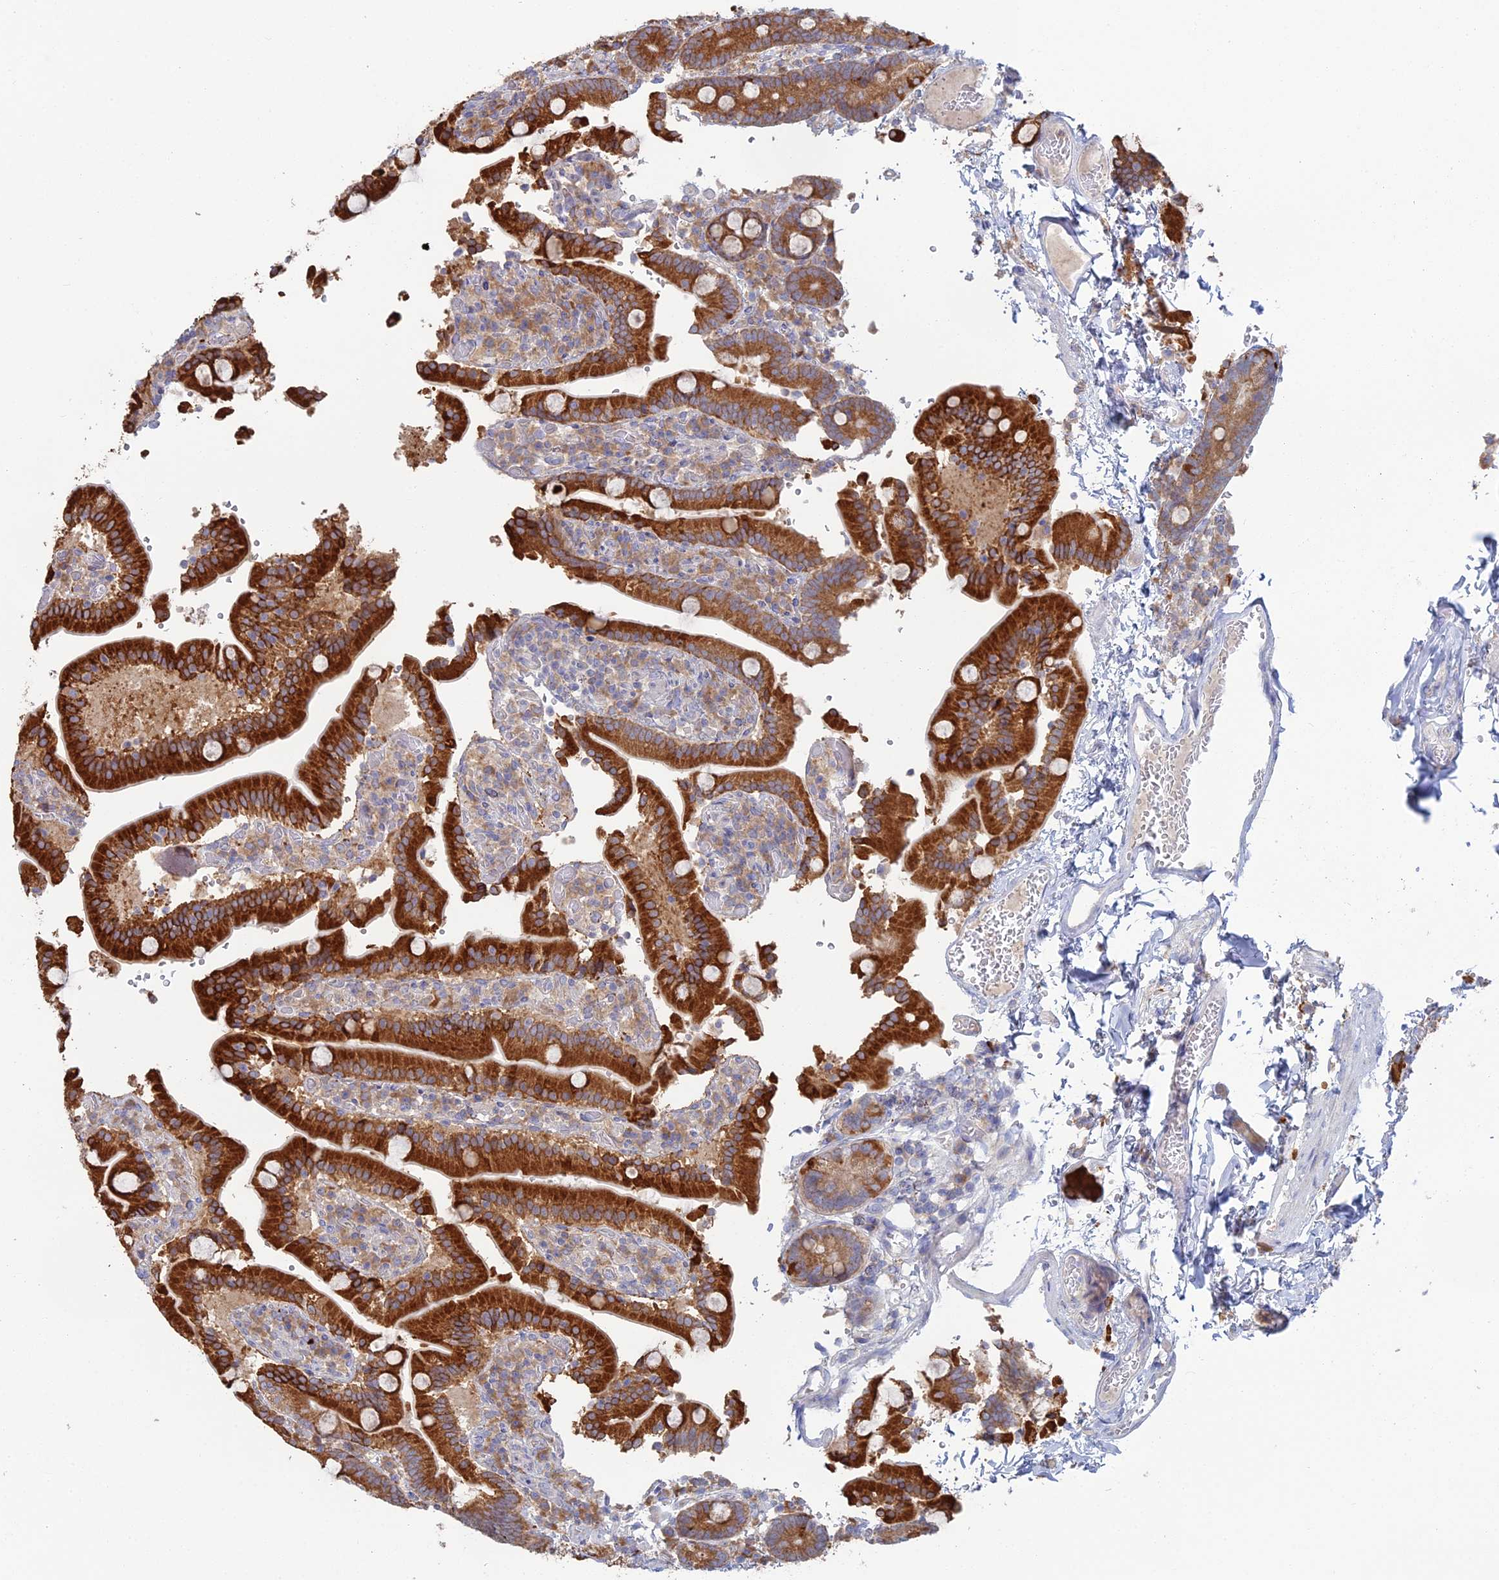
{"staining": {"intensity": "strong", "quantity": ">75%", "location": "cytoplasmic/membranous"}, "tissue": "duodenum", "cell_type": "Glandular cells", "image_type": "normal", "snomed": [{"axis": "morphology", "description": "Normal tissue, NOS"}, {"axis": "topography", "description": "Duodenum"}], "caption": "Duodenum stained with a brown dye shows strong cytoplasmic/membranous positive positivity in approximately >75% of glandular cells.", "gene": "TRAPPC6A", "patient": {"sex": "female", "age": 62}}